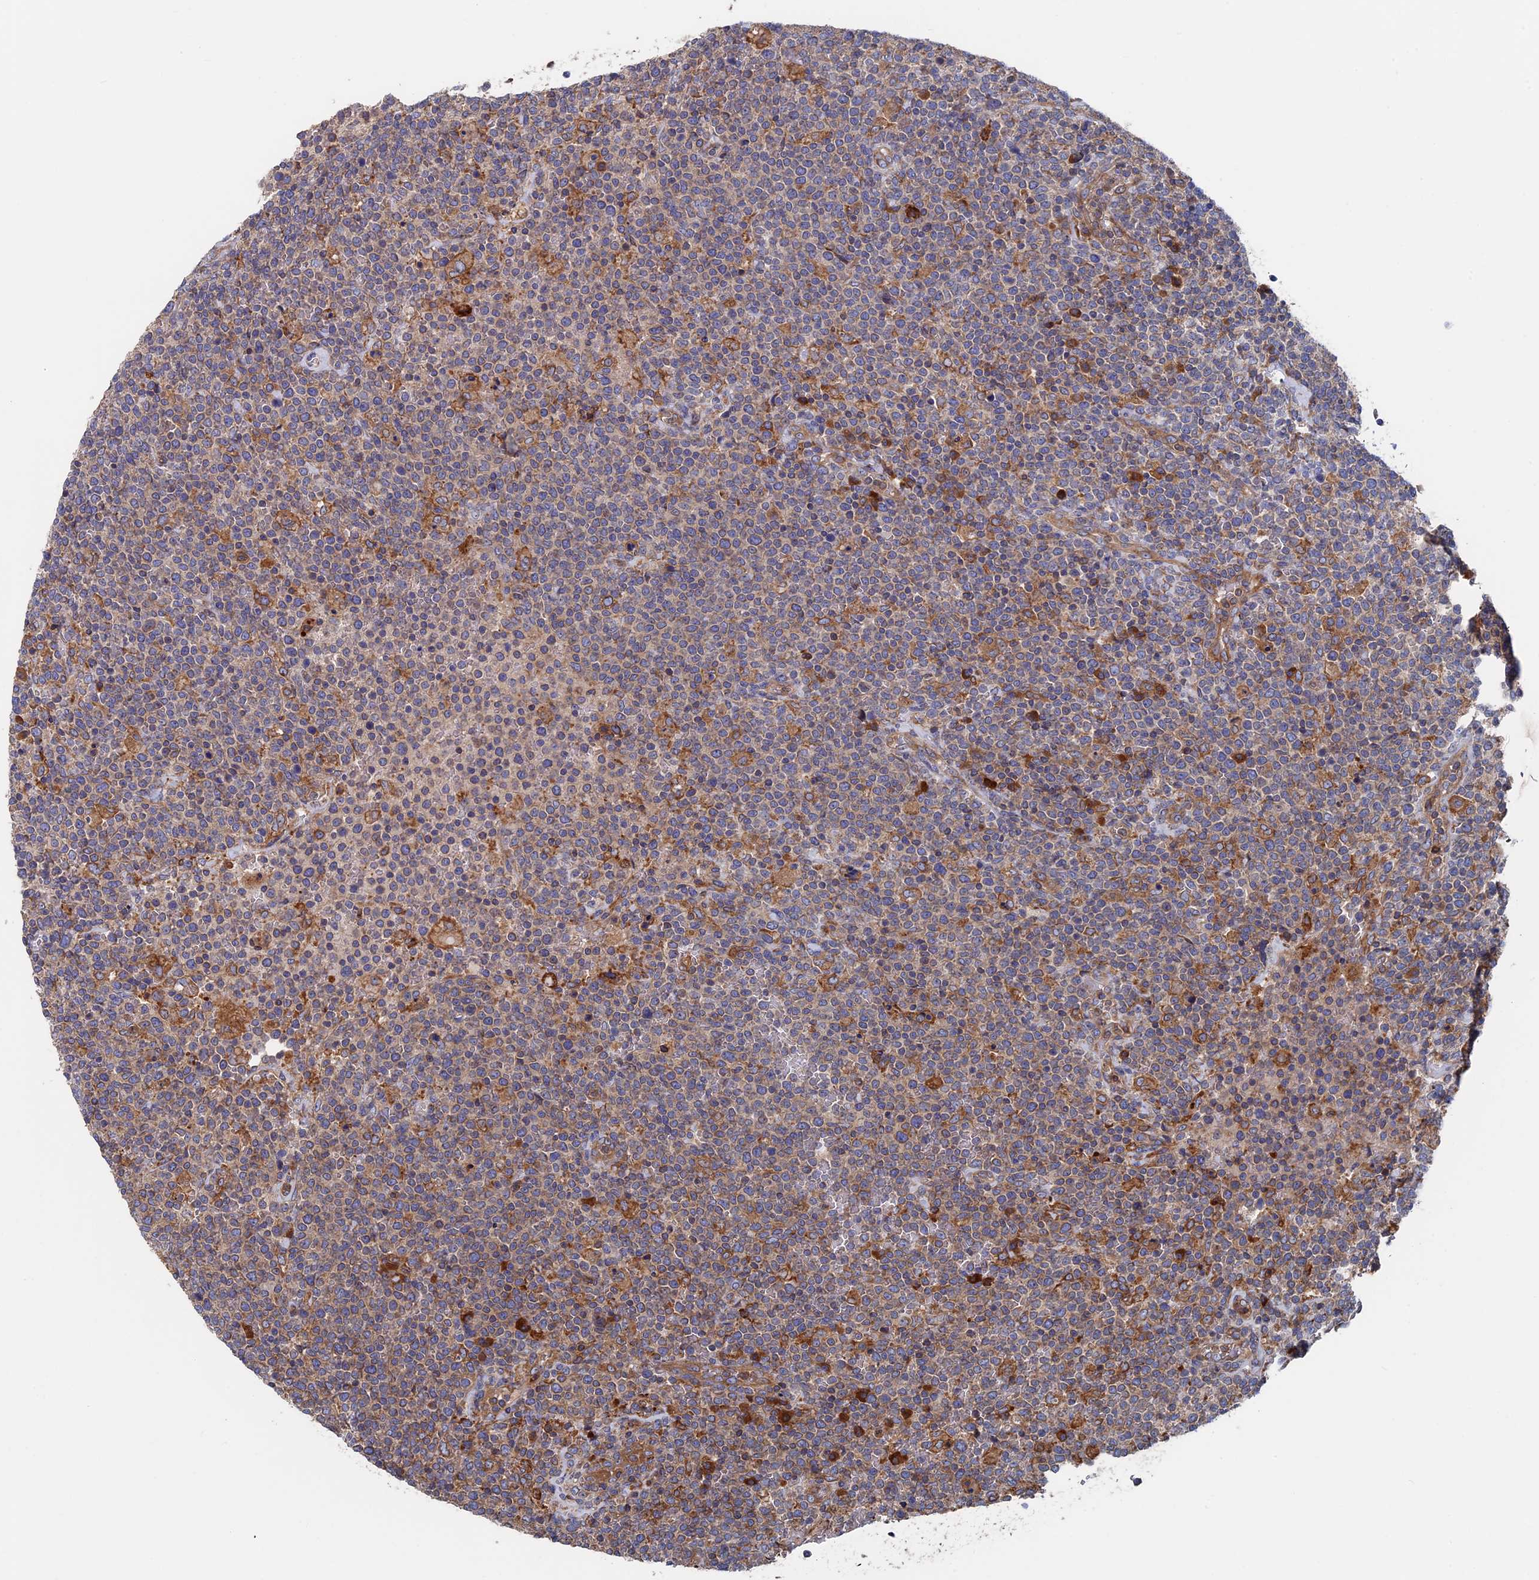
{"staining": {"intensity": "moderate", "quantity": "25%-75%", "location": "cytoplasmic/membranous"}, "tissue": "lymphoma", "cell_type": "Tumor cells", "image_type": "cancer", "snomed": [{"axis": "morphology", "description": "Malignant lymphoma, non-Hodgkin's type, High grade"}, {"axis": "topography", "description": "Lymph node"}], "caption": "Brown immunohistochemical staining in lymphoma displays moderate cytoplasmic/membranous positivity in approximately 25%-75% of tumor cells.", "gene": "DNAJC3", "patient": {"sex": "male", "age": 61}}